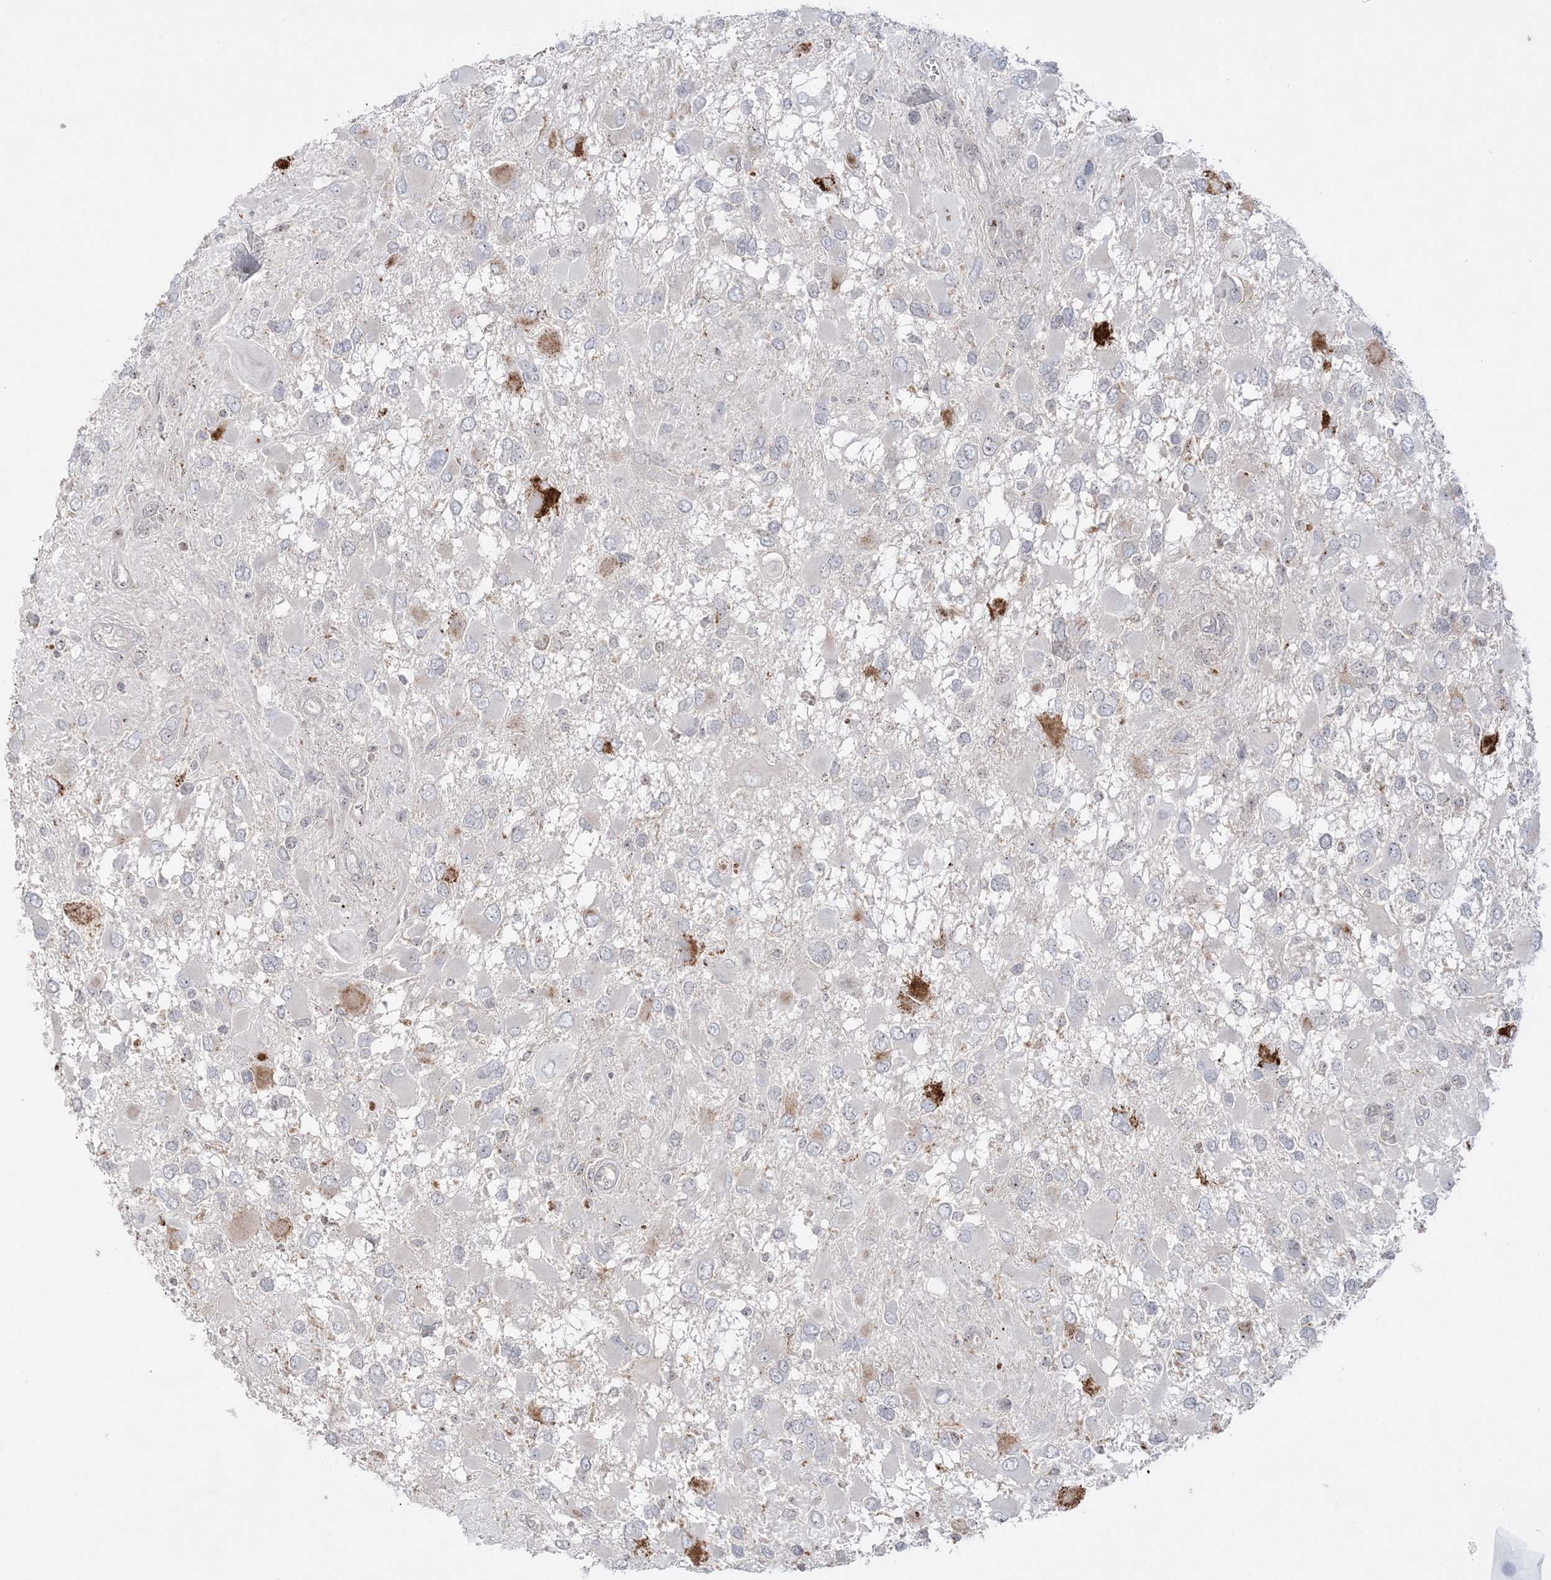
{"staining": {"intensity": "negative", "quantity": "none", "location": "none"}, "tissue": "glioma", "cell_type": "Tumor cells", "image_type": "cancer", "snomed": [{"axis": "morphology", "description": "Glioma, malignant, High grade"}, {"axis": "topography", "description": "Brain"}], "caption": "Tumor cells are negative for protein expression in human high-grade glioma (malignant).", "gene": "SH3BP4", "patient": {"sex": "male", "age": 53}}